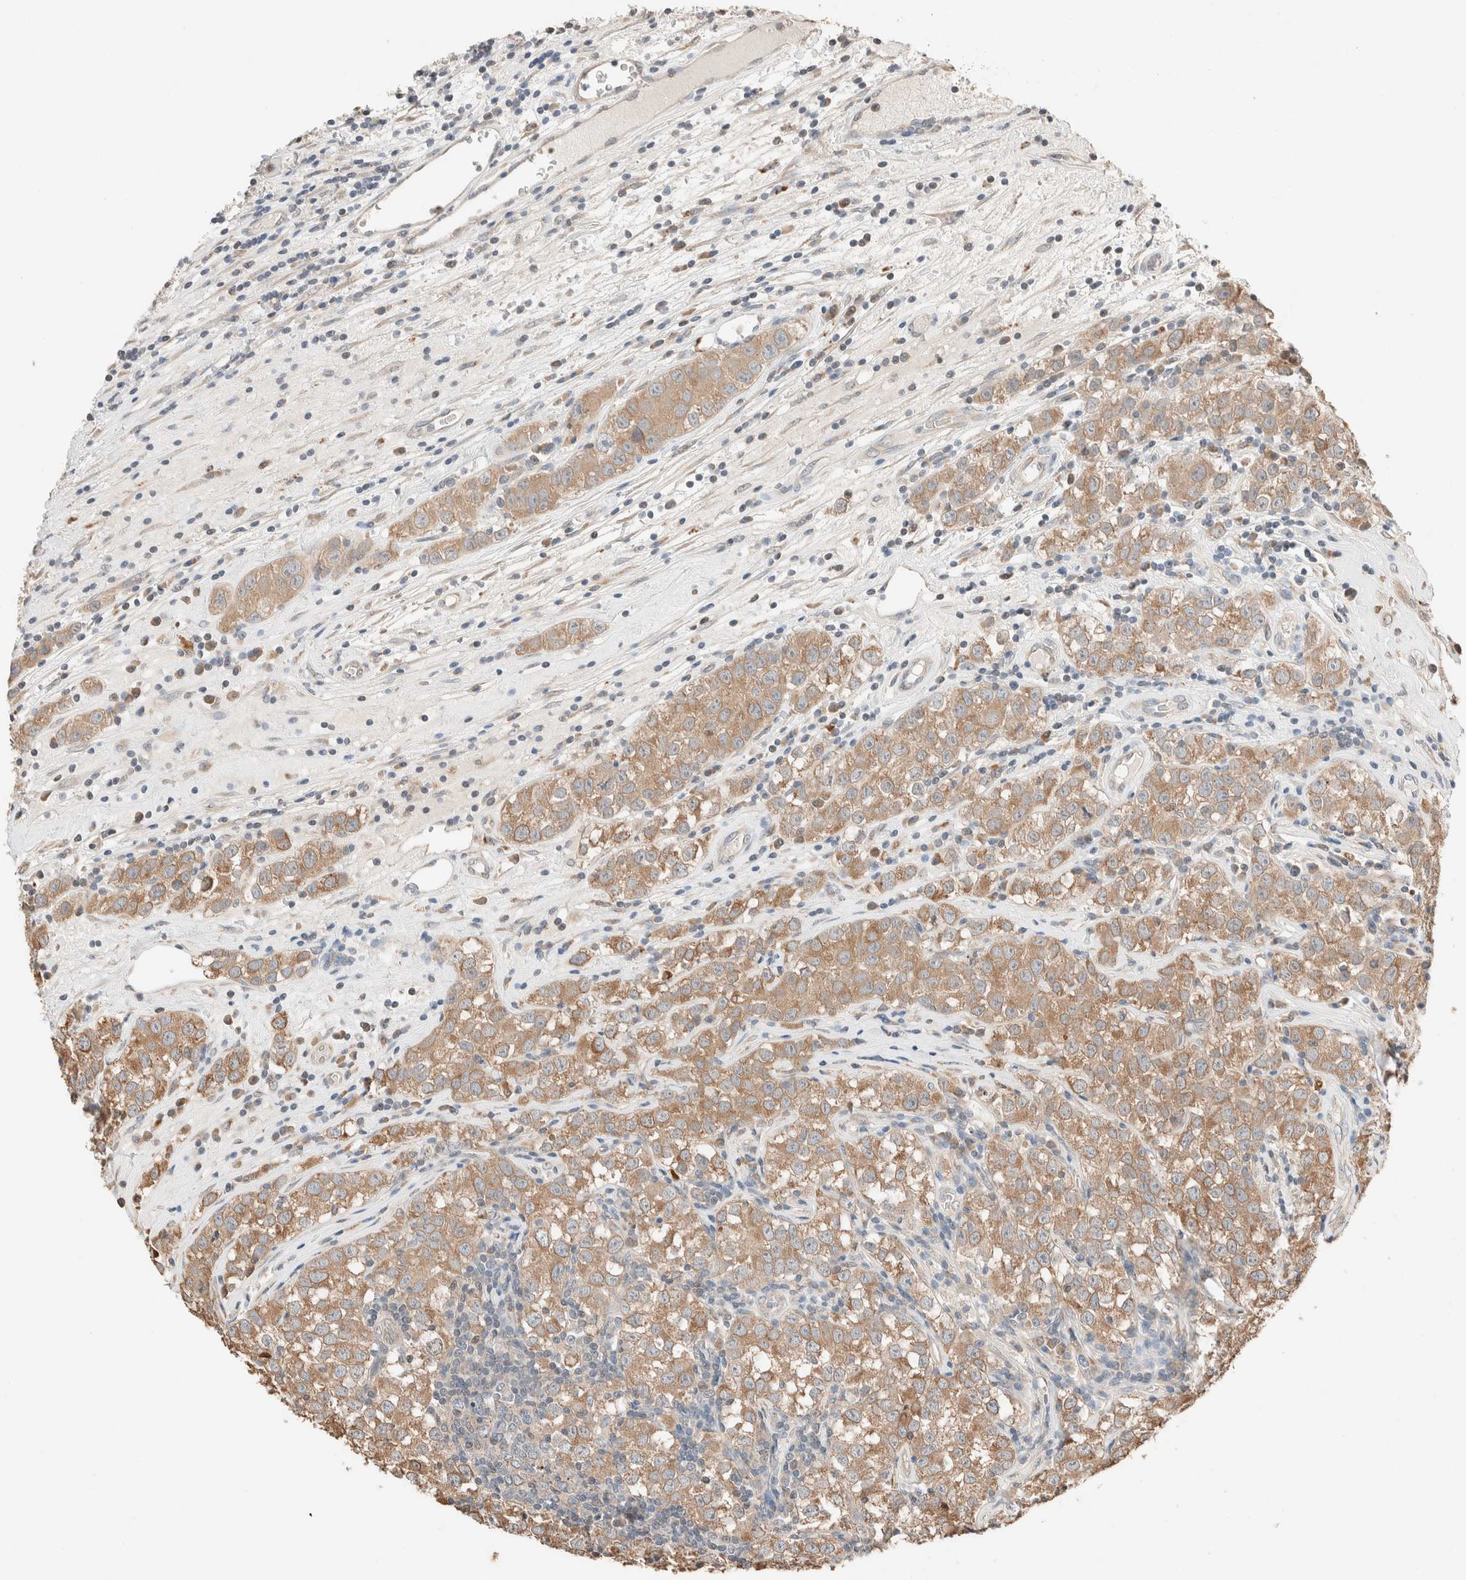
{"staining": {"intensity": "moderate", "quantity": ">75%", "location": "cytoplasmic/membranous"}, "tissue": "testis cancer", "cell_type": "Tumor cells", "image_type": "cancer", "snomed": [{"axis": "morphology", "description": "Seminoma, NOS"}, {"axis": "morphology", "description": "Carcinoma, Embryonal, NOS"}, {"axis": "topography", "description": "Testis"}], "caption": "Testis cancer (seminoma) stained for a protein (brown) displays moderate cytoplasmic/membranous positive staining in approximately >75% of tumor cells.", "gene": "TUBD1", "patient": {"sex": "male", "age": 43}}